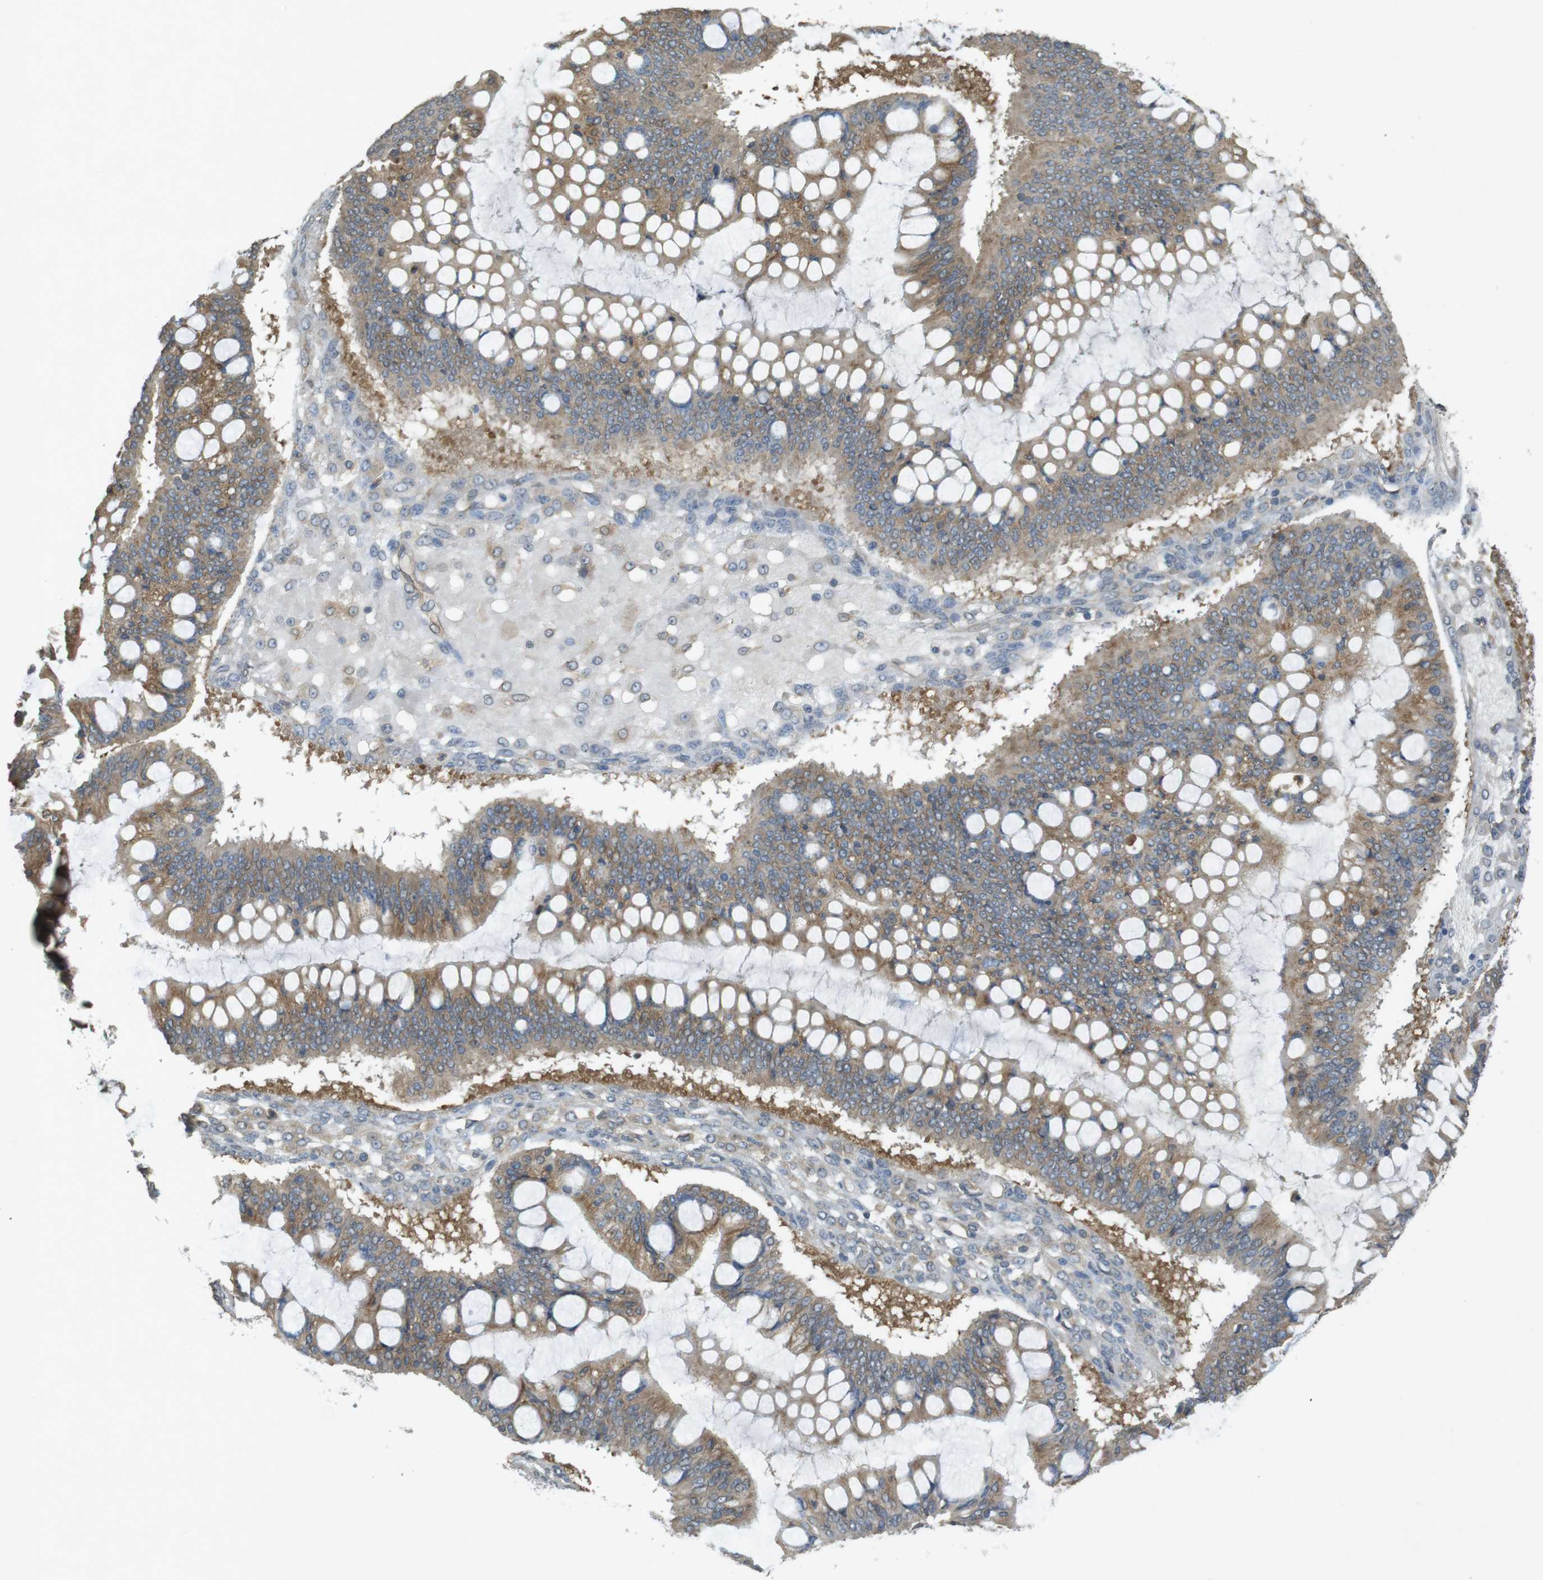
{"staining": {"intensity": "moderate", "quantity": ">75%", "location": "cytoplasmic/membranous"}, "tissue": "ovarian cancer", "cell_type": "Tumor cells", "image_type": "cancer", "snomed": [{"axis": "morphology", "description": "Cystadenocarcinoma, mucinous, NOS"}, {"axis": "topography", "description": "Ovary"}], "caption": "The histopathology image shows staining of ovarian cancer (mucinous cystadenocarcinoma), revealing moderate cytoplasmic/membranous protein expression (brown color) within tumor cells. (brown staining indicates protein expression, while blue staining denotes nuclei).", "gene": "KIF5B", "patient": {"sex": "female", "age": 73}}